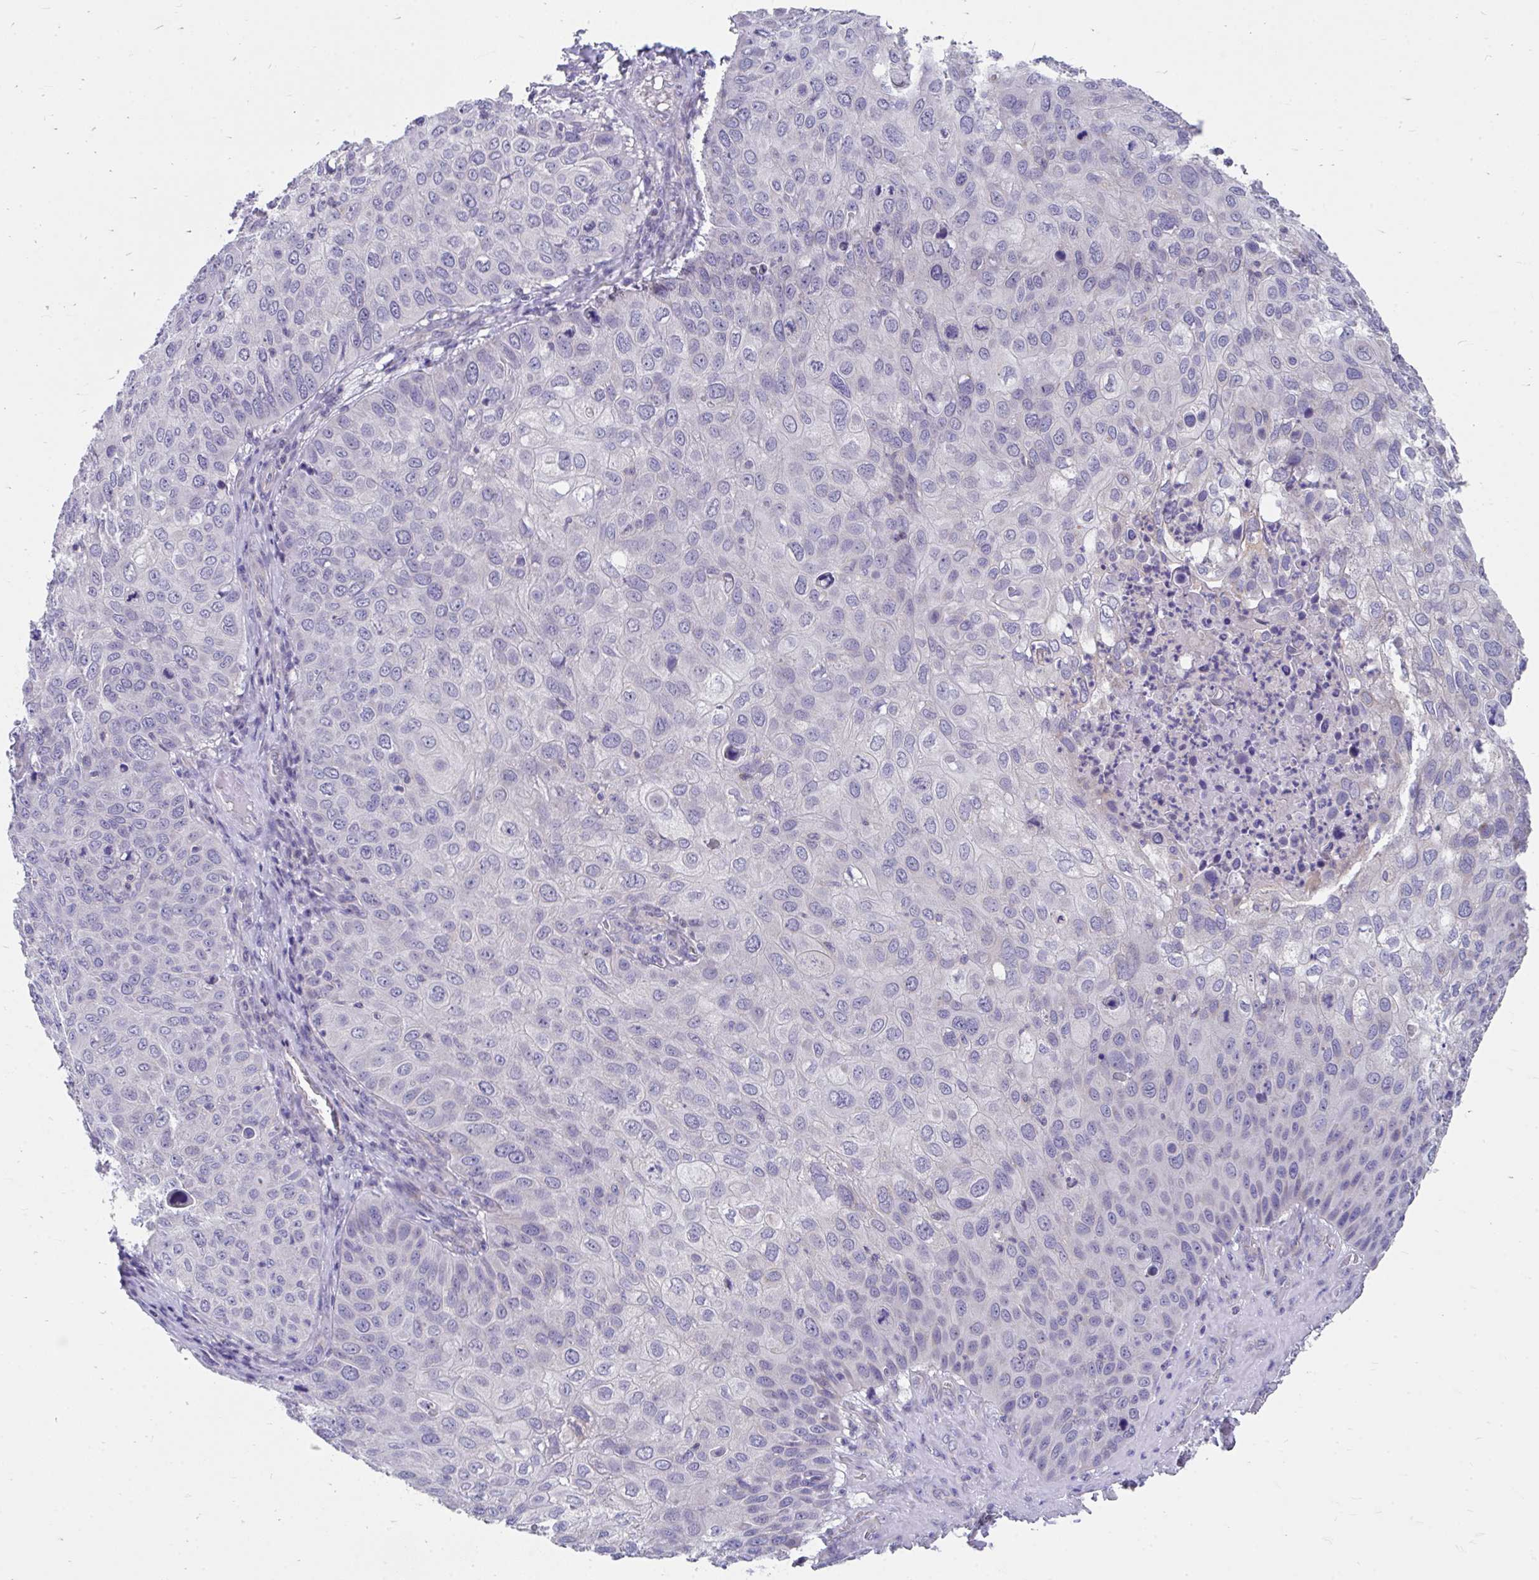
{"staining": {"intensity": "negative", "quantity": "none", "location": "none"}, "tissue": "skin cancer", "cell_type": "Tumor cells", "image_type": "cancer", "snomed": [{"axis": "morphology", "description": "Squamous cell carcinoma, NOS"}, {"axis": "topography", "description": "Skin"}], "caption": "High power microscopy photomicrograph of an IHC micrograph of skin cancer, revealing no significant staining in tumor cells. (DAB (3,3'-diaminobenzidine) immunohistochemistry, high magnification).", "gene": "FHIP1B", "patient": {"sex": "male", "age": 87}}